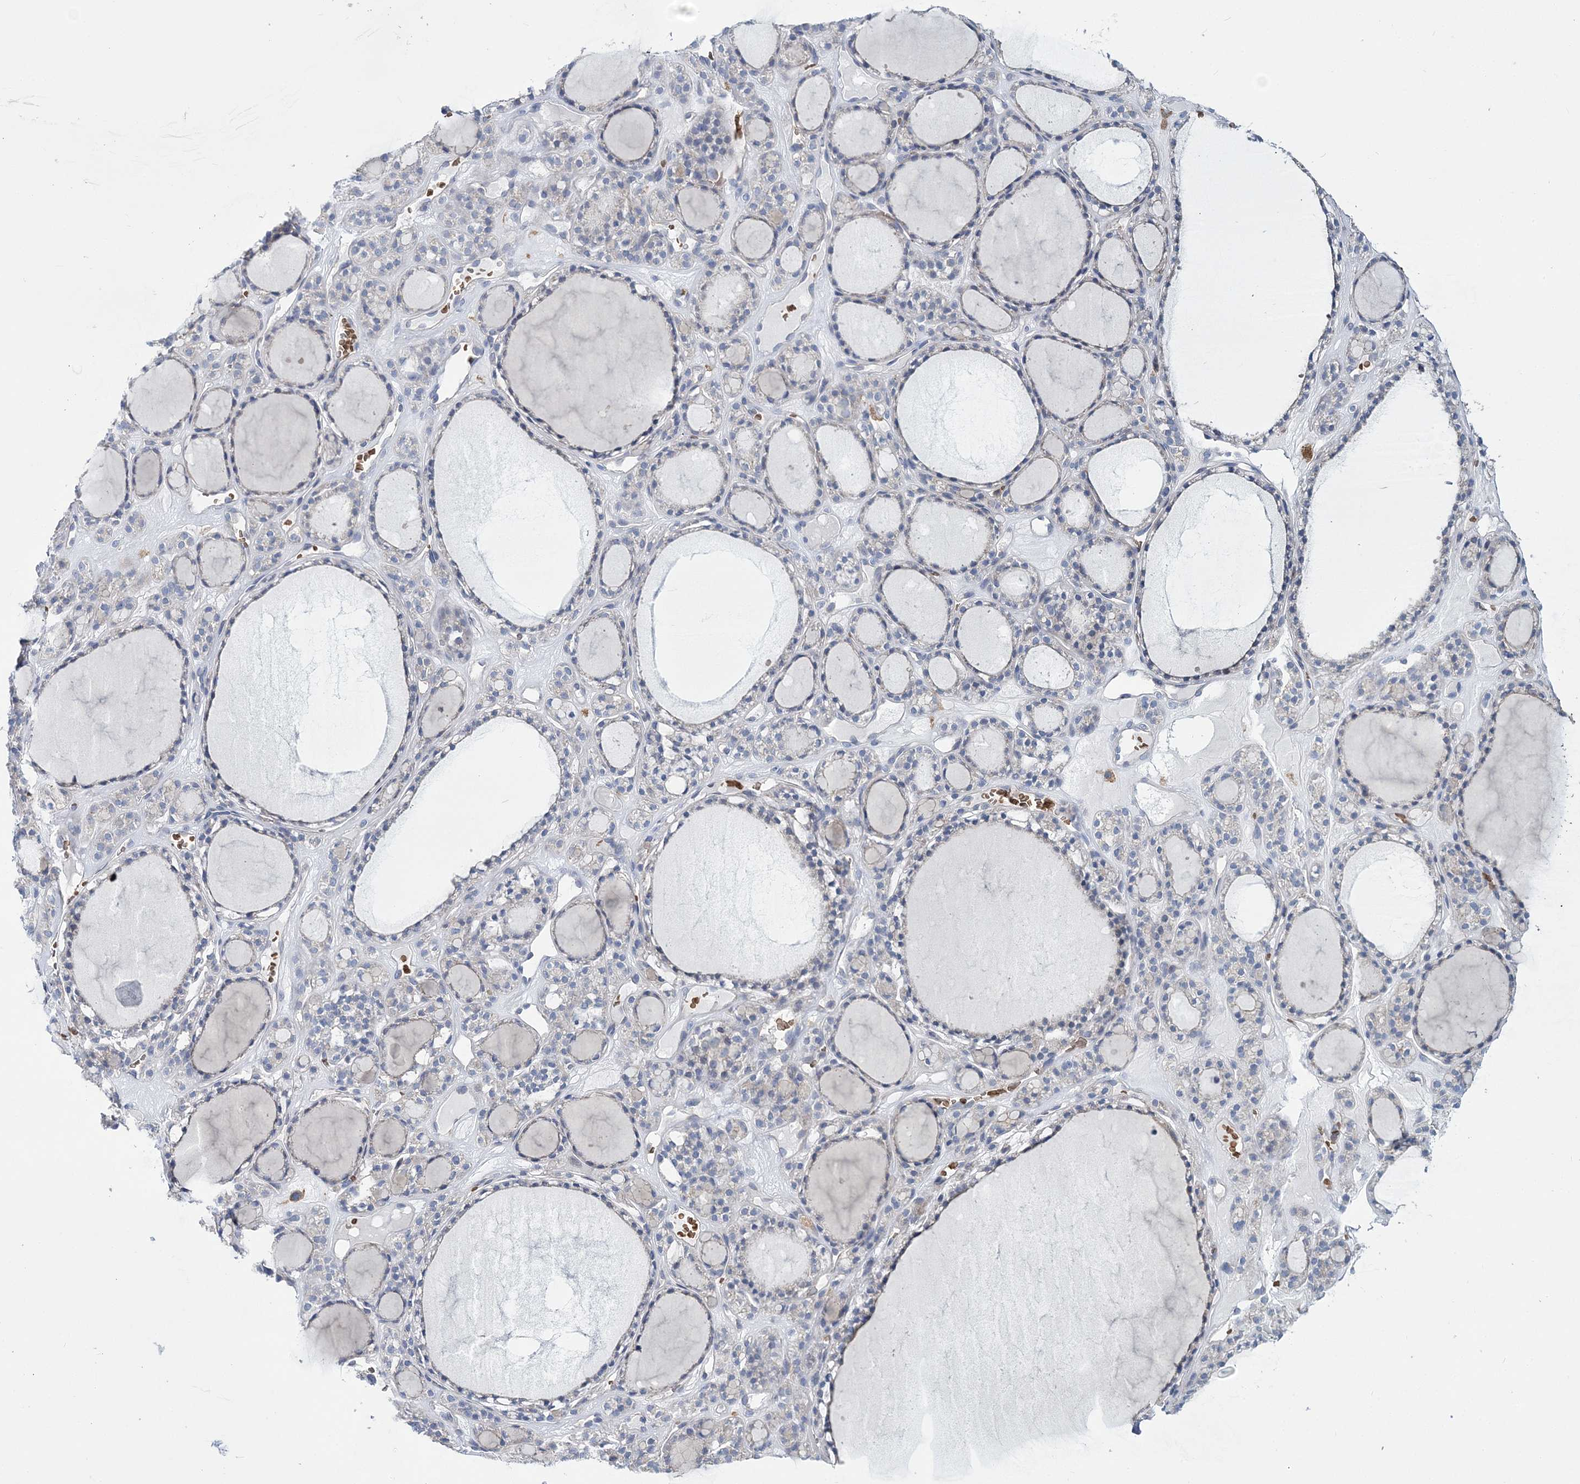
{"staining": {"intensity": "negative", "quantity": "none", "location": "none"}, "tissue": "thyroid gland", "cell_type": "Glandular cells", "image_type": "normal", "snomed": [{"axis": "morphology", "description": "Normal tissue, NOS"}, {"axis": "topography", "description": "Thyroid gland"}], "caption": "Thyroid gland stained for a protein using immunohistochemistry (IHC) displays no staining glandular cells.", "gene": "ATP11B", "patient": {"sex": "female", "age": 28}}